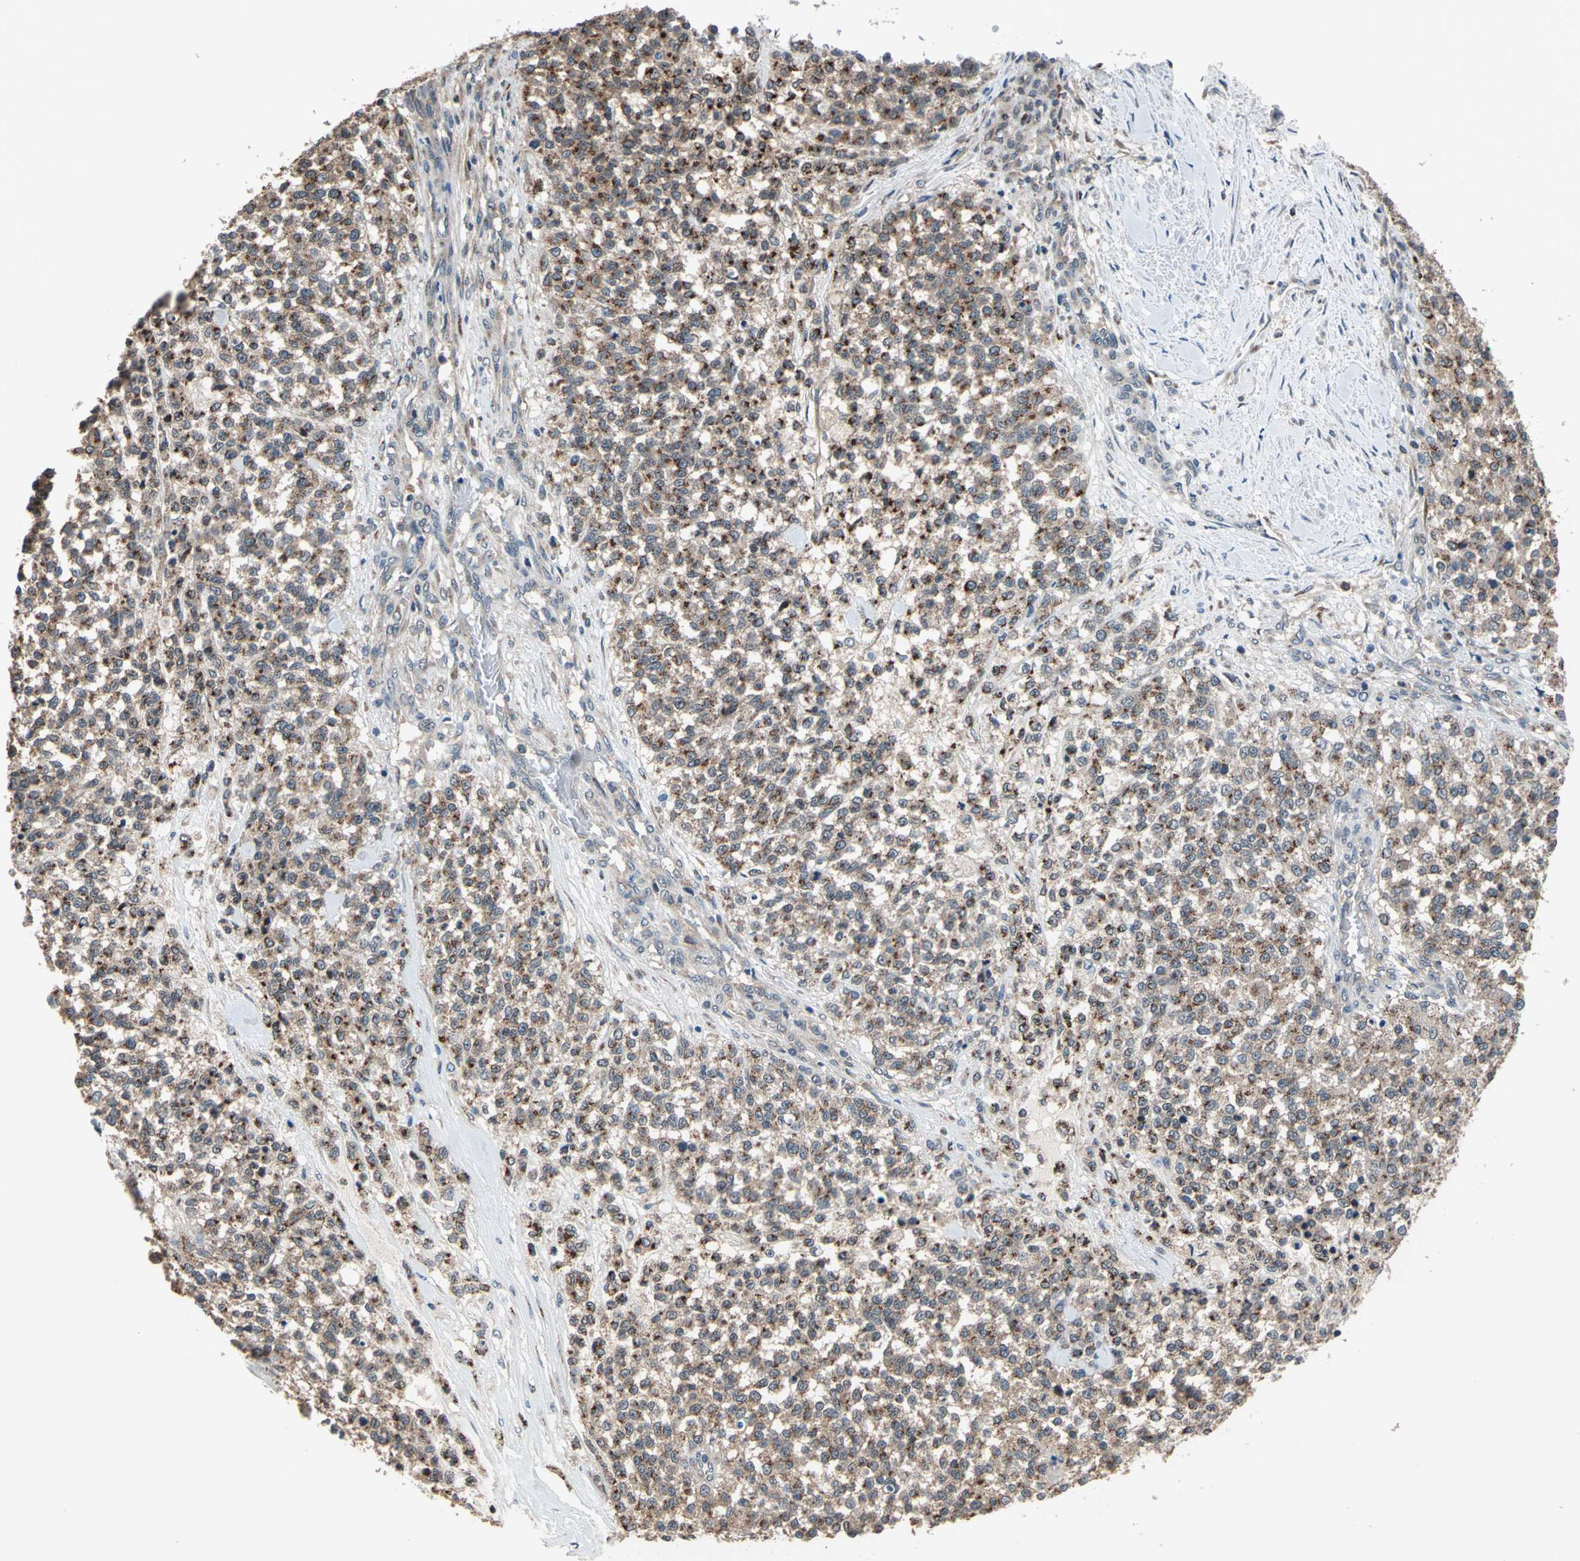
{"staining": {"intensity": "strong", "quantity": ">75%", "location": "cytoplasmic/membranous"}, "tissue": "testis cancer", "cell_type": "Tumor cells", "image_type": "cancer", "snomed": [{"axis": "morphology", "description": "Seminoma, NOS"}, {"axis": "topography", "description": "Testis"}], "caption": "Testis cancer stained with DAB (3,3'-diaminobenzidine) IHC displays high levels of strong cytoplasmic/membranous expression in approximately >75% of tumor cells.", "gene": "NFKBIE", "patient": {"sex": "male", "age": 59}}